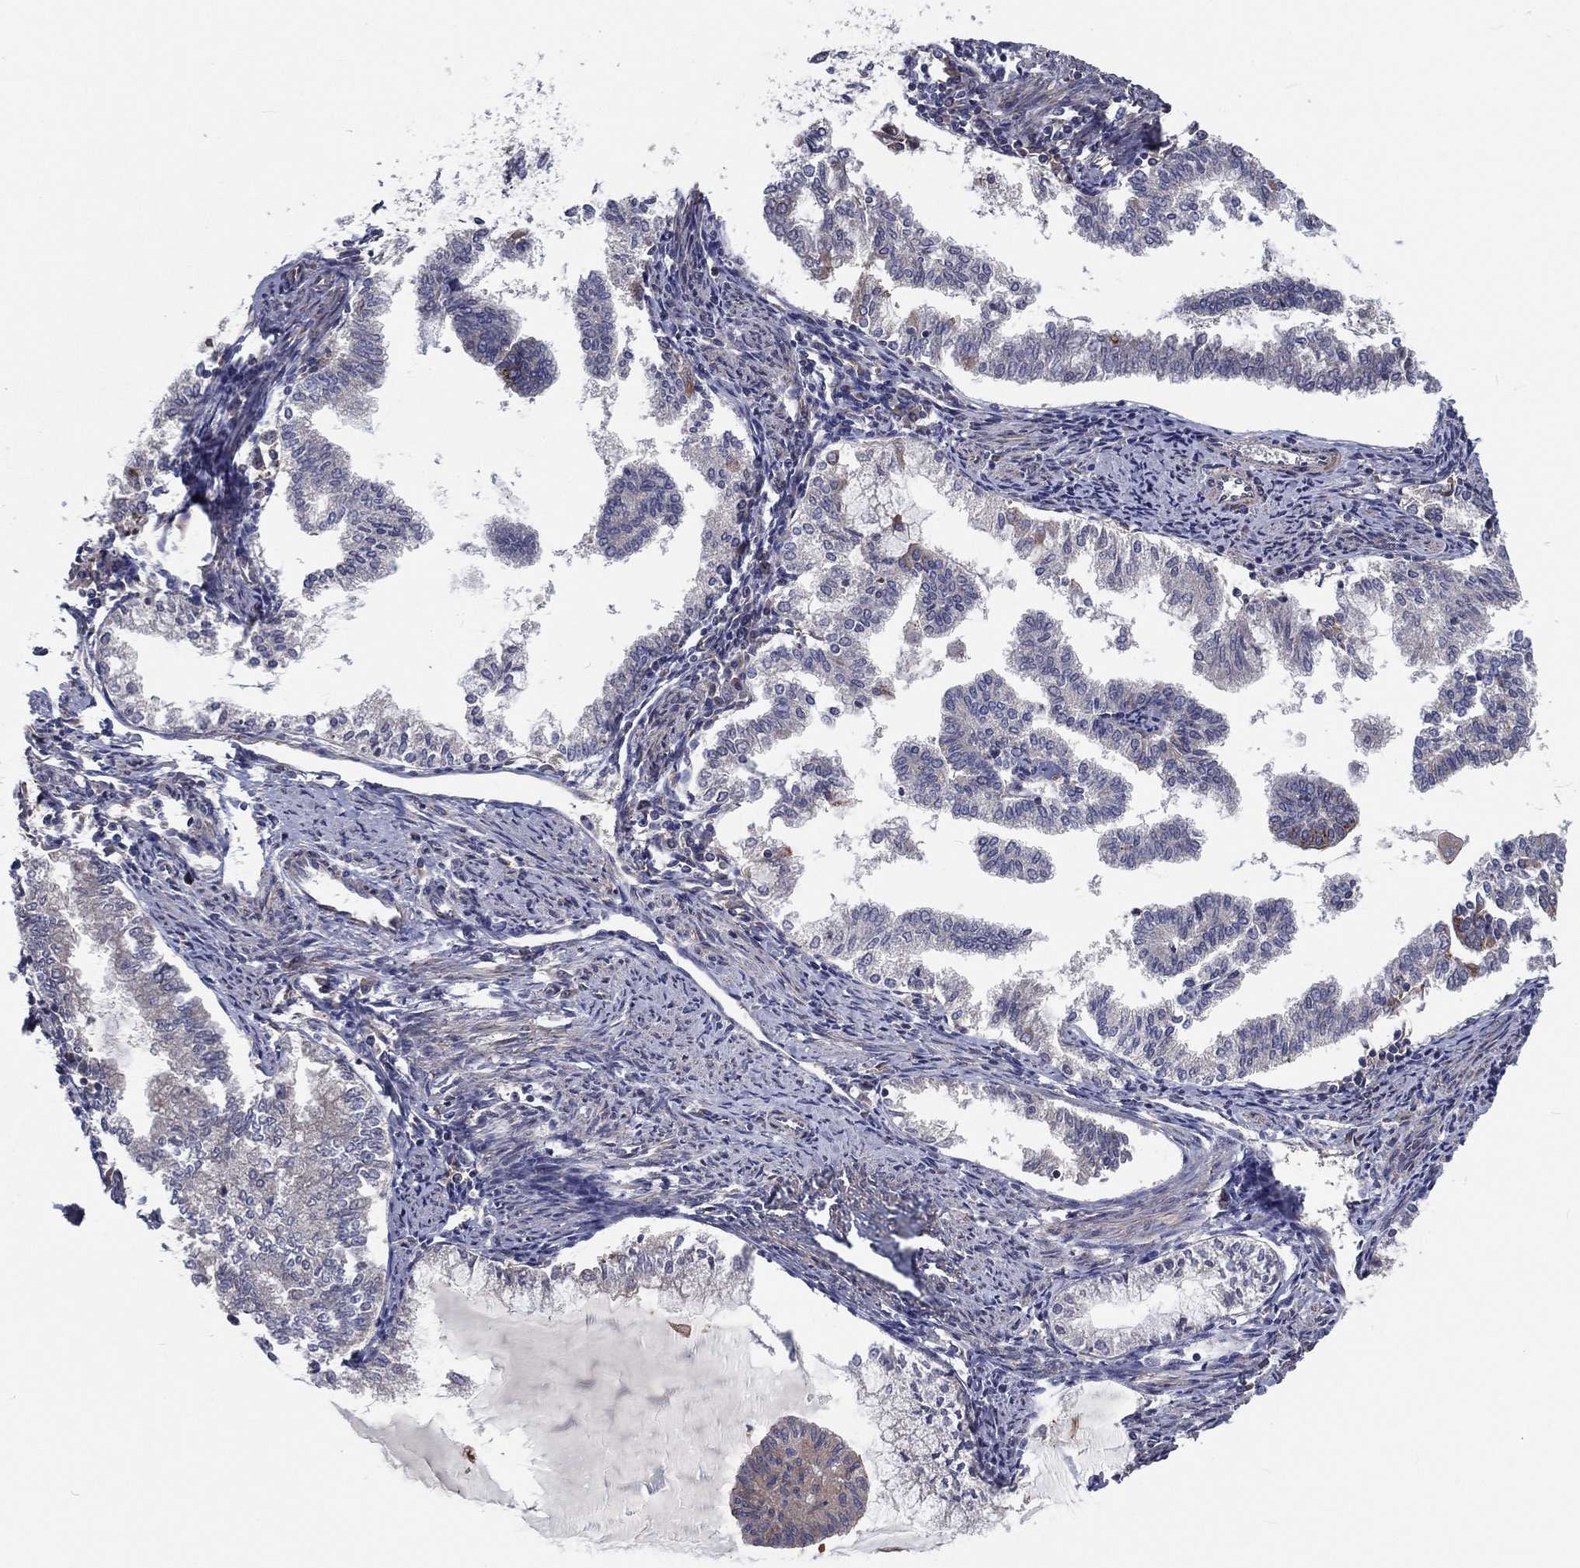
{"staining": {"intensity": "negative", "quantity": "none", "location": "none"}, "tissue": "endometrial cancer", "cell_type": "Tumor cells", "image_type": "cancer", "snomed": [{"axis": "morphology", "description": "Adenocarcinoma, NOS"}, {"axis": "topography", "description": "Endometrium"}], "caption": "A high-resolution image shows immunohistochemistry (IHC) staining of endometrial adenocarcinoma, which shows no significant expression in tumor cells. The staining is performed using DAB brown chromogen with nuclei counter-stained in using hematoxylin.", "gene": "EIF2B5", "patient": {"sex": "female", "age": 79}}